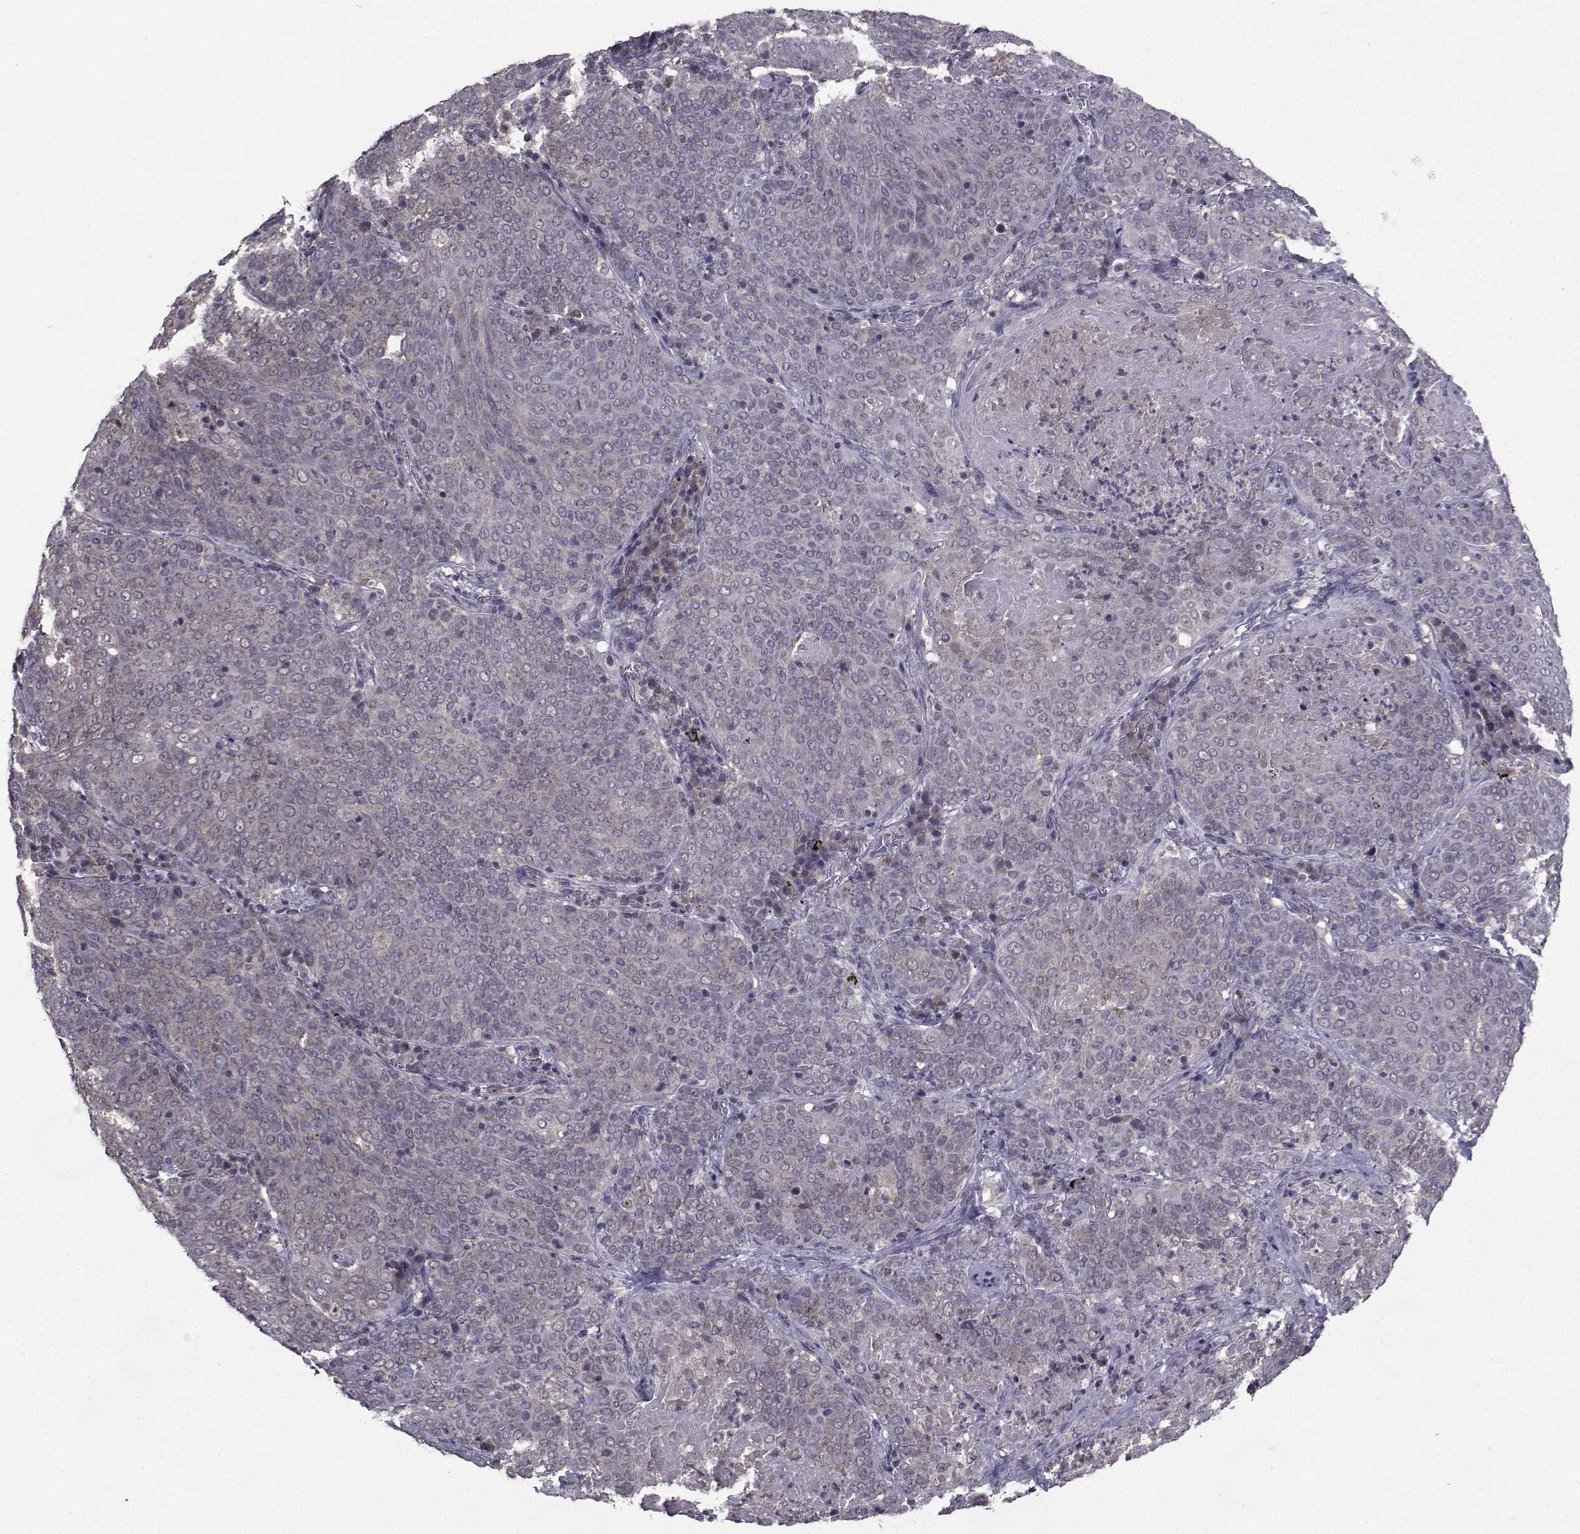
{"staining": {"intensity": "weak", "quantity": "<25%", "location": "cytoplasmic/membranous"}, "tissue": "lung cancer", "cell_type": "Tumor cells", "image_type": "cancer", "snomed": [{"axis": "morphology", "description": "Squamous cell carcinoma, NOS"}, {"axis": "topography", "description": "Lung"}], "caption": "DAB immunohistochemical staining of human lung cancer shows no significant expression in tumor cells. Nuclei are stained in blue.", "gene": "CYP2S1", "patient": {"sex": "male", "age": 82}}